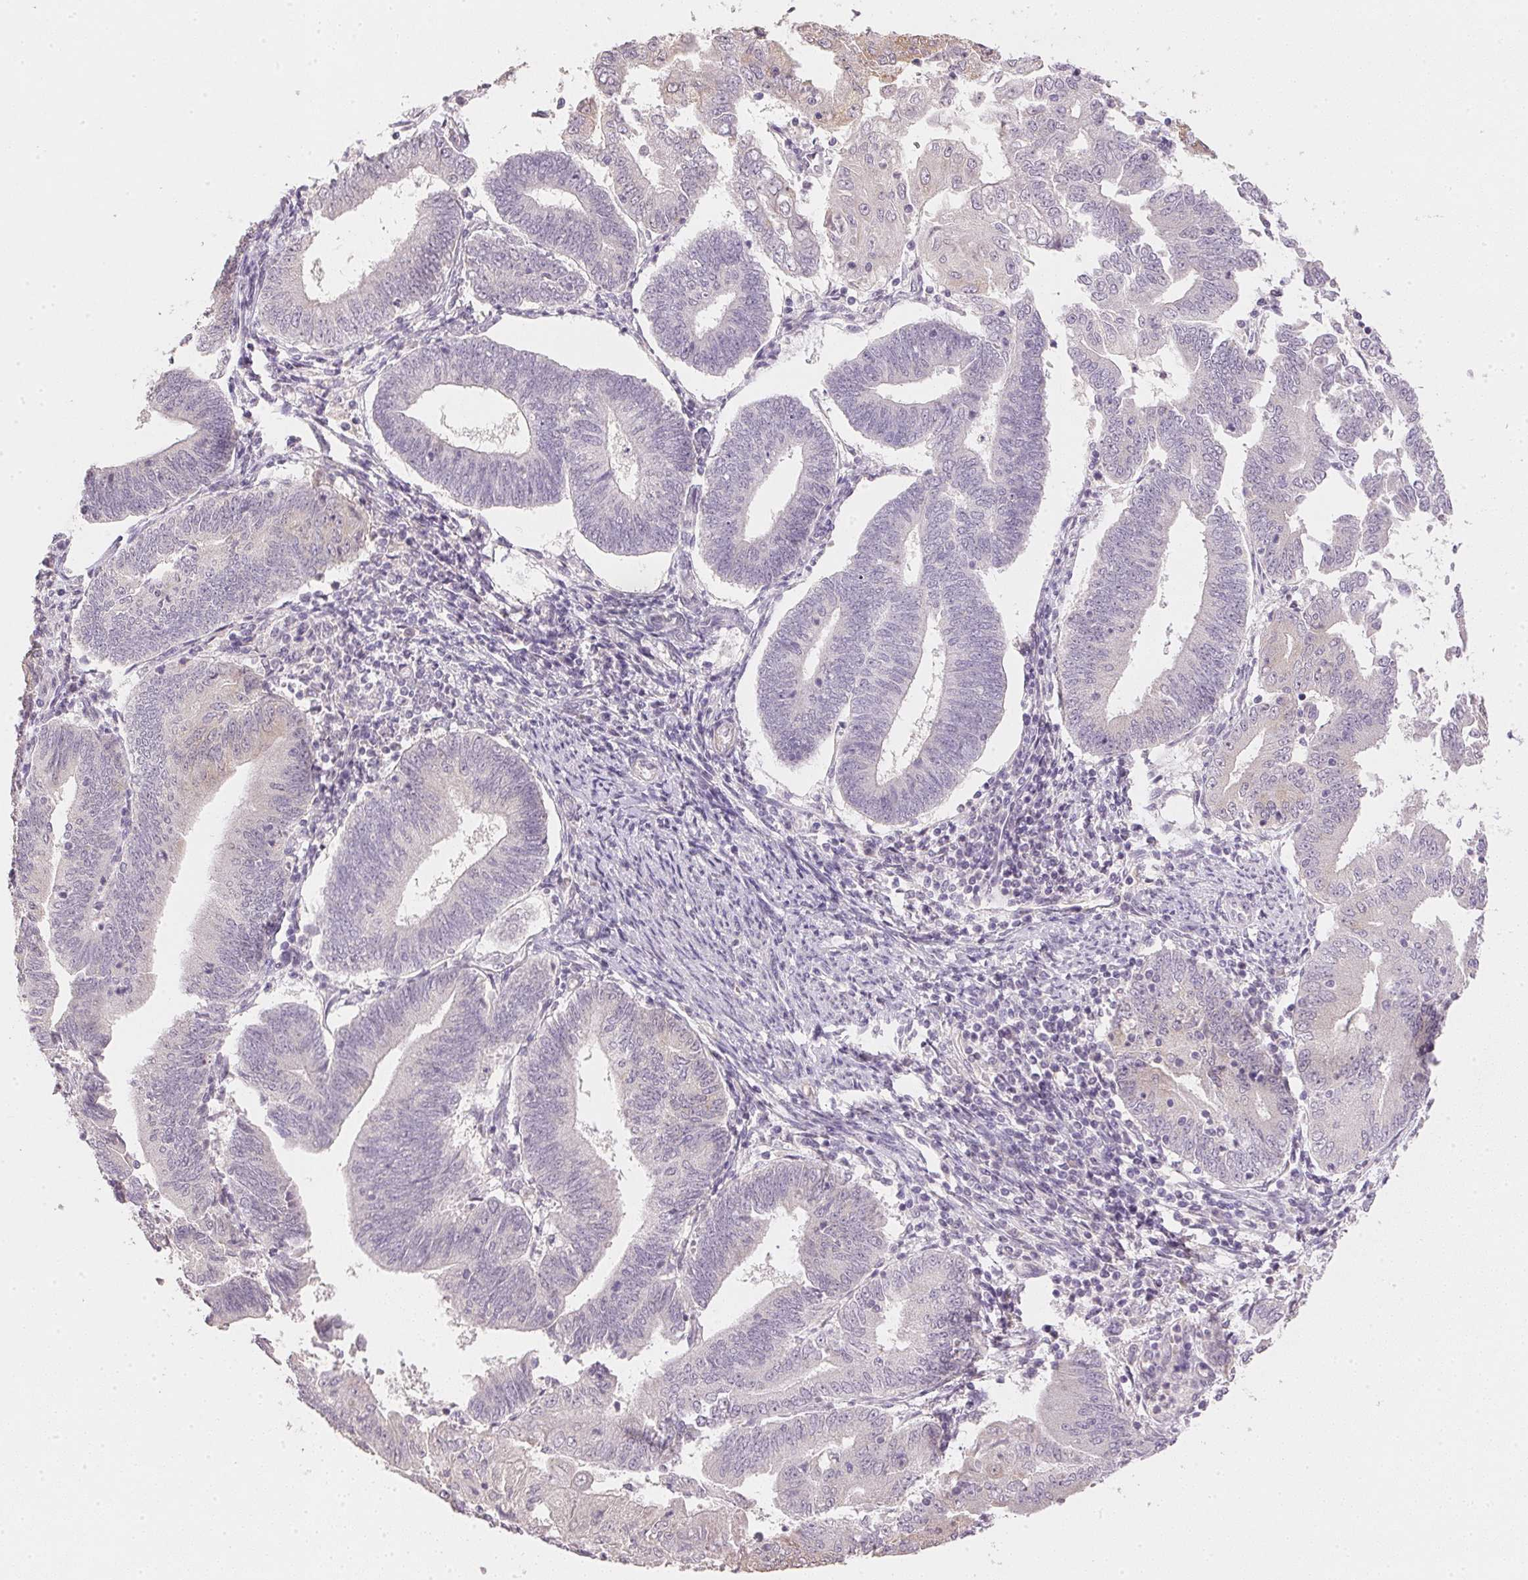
{"staining": {"intensity": "negative", "quantity": "none", "location": "none"}, "tissue": "endometrial cancer", "cell_type": "Tumor cells", "image_type": "cancer", "snomed": [{"axis": "morphology", "description": "Adenocarcinoma, NOS"}, {"axis": "topography", "description": "Endometrium"}], "caption": "This image is of adenocarcinoma (endometrial) stained with immunohistochemistry (IHC) to label a protein in brown with the nuclei are counter-stained blue. There is no staining in tumor cells.", "gene": "DHCR24", "patient": {"sex": "female", "age": 70}}